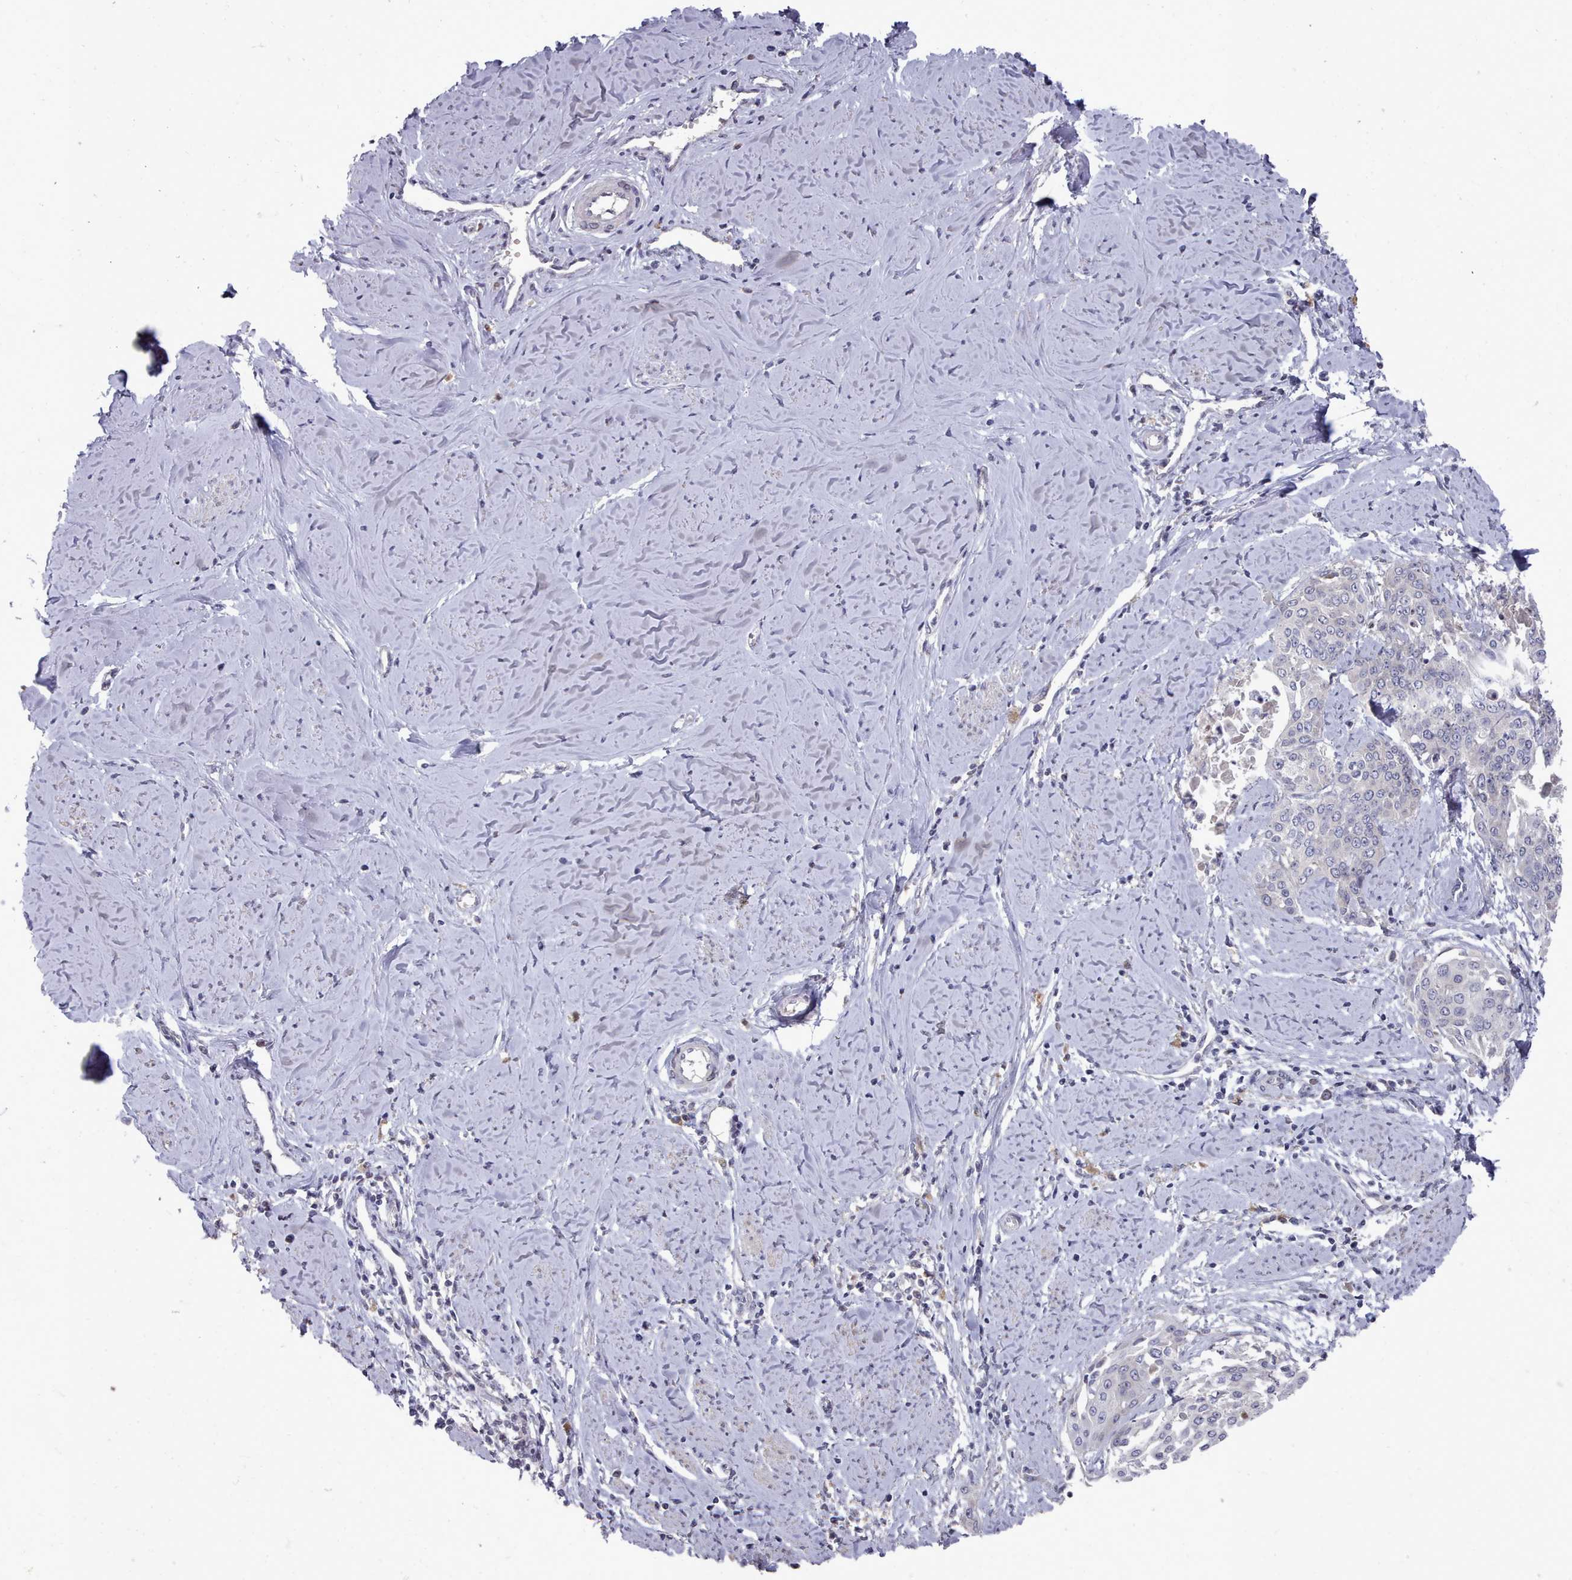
{"staining": {"intensity": "negative", "quantity": "none", "location": "none"}, "tissue": "cervical cancer", "cell_type": "Tumor cells", "image_type": "cancer", "snomed": [{"axis": "morphology", "description": "Squamous cell carcinoma, NOS"}, {"axis": "topography", "description": "Cervix"}], "caption": "IHC of human cervical cancer (squamous cell carcinoma) reveals no expression in tumor cells.", "gene": "ACKR3", "patient": {"sex": "female", "age": 44}}